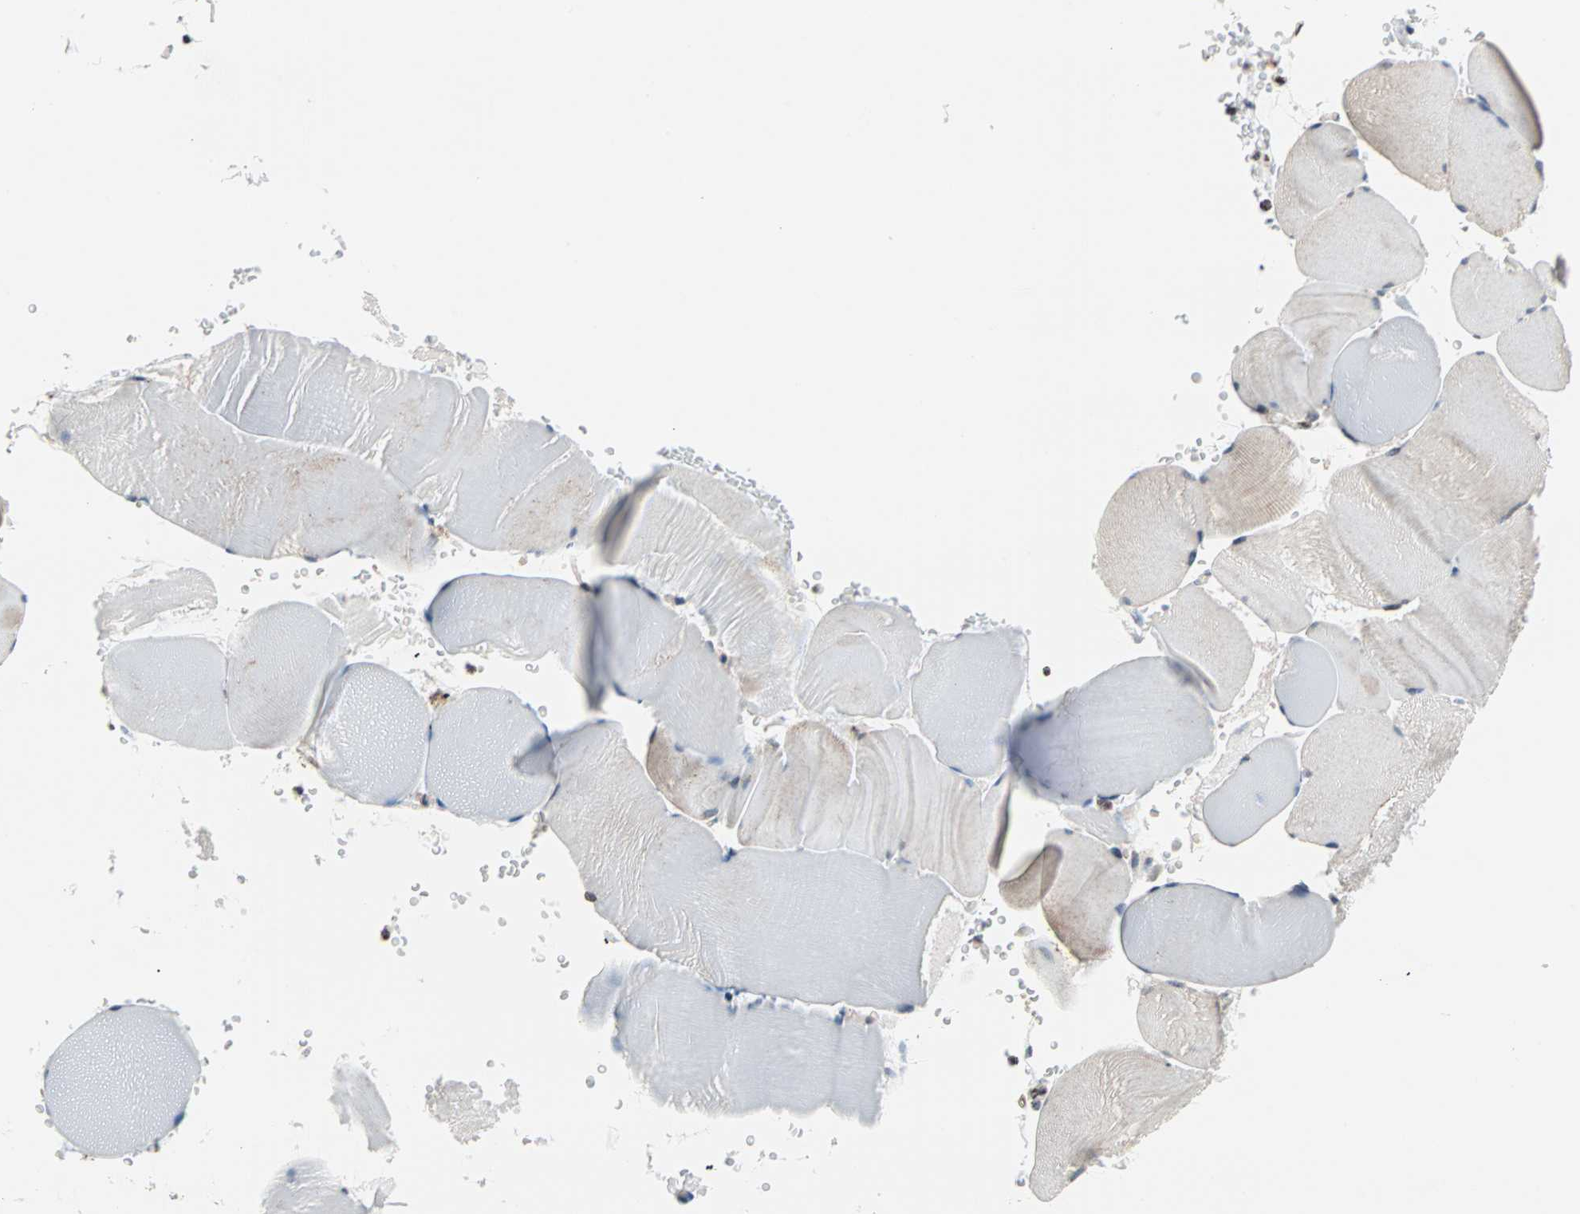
{"staining": {"intensity": "weak", "quantity": "25%-75%", "location": "nuclear"}, "tissue": "skeletal muscle", "cell_type": "Myocytes", "image_type": "normal", "snomed": [{"axis": "morphology", "description": "Normal tissue, NOS"}, {"axis": "topography", "description": "Skeletal muscle"}], "caption": "Brown immunohistochemical staining in unremarkable human skeletal muscle demonstrates weak nuclear staining in approximately 25%-75% of myocytes.", "gene": "CENPA", "patient": {"sex": "male", "age": 62}}